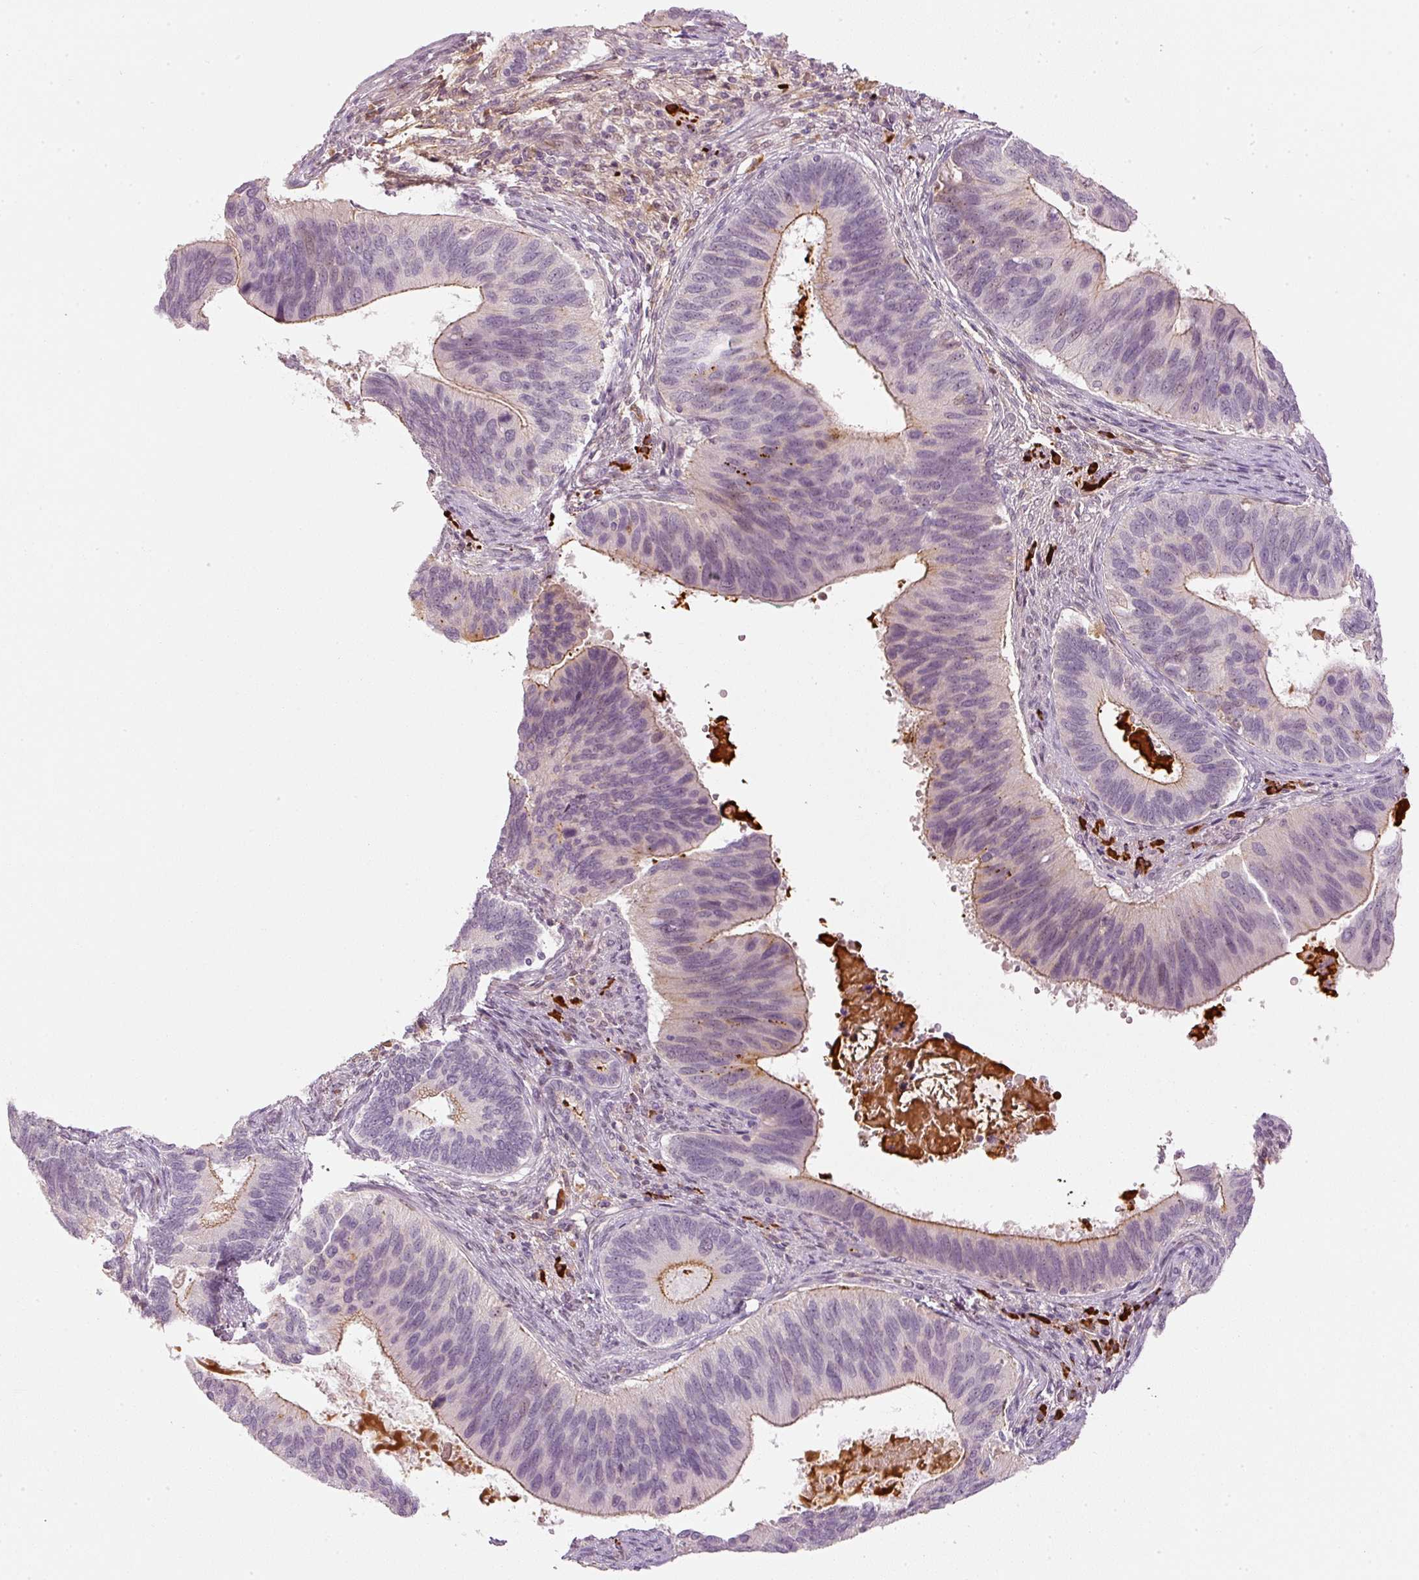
{"staining": {"intensity": "moderate", "quantity": "25%-75%", "location": "cytoplasmic/membranous"}, "tissue": "cervical cancer", "cell_type": "Tumor cells", "image_type": "cancer", "snomed": [{"axis": "morphology", "description": "Adenocarcinoma, NOS"}, {"axis": "topography", "description": "Cervix"}], "caption": "Cervical adenocarcinoma tissue reveals moderate cytoplasmic/membranous expression in about 25%-75% of tumor cells", "gene": "VCAM1", "patient": {"sex": "female", "age": 42}}